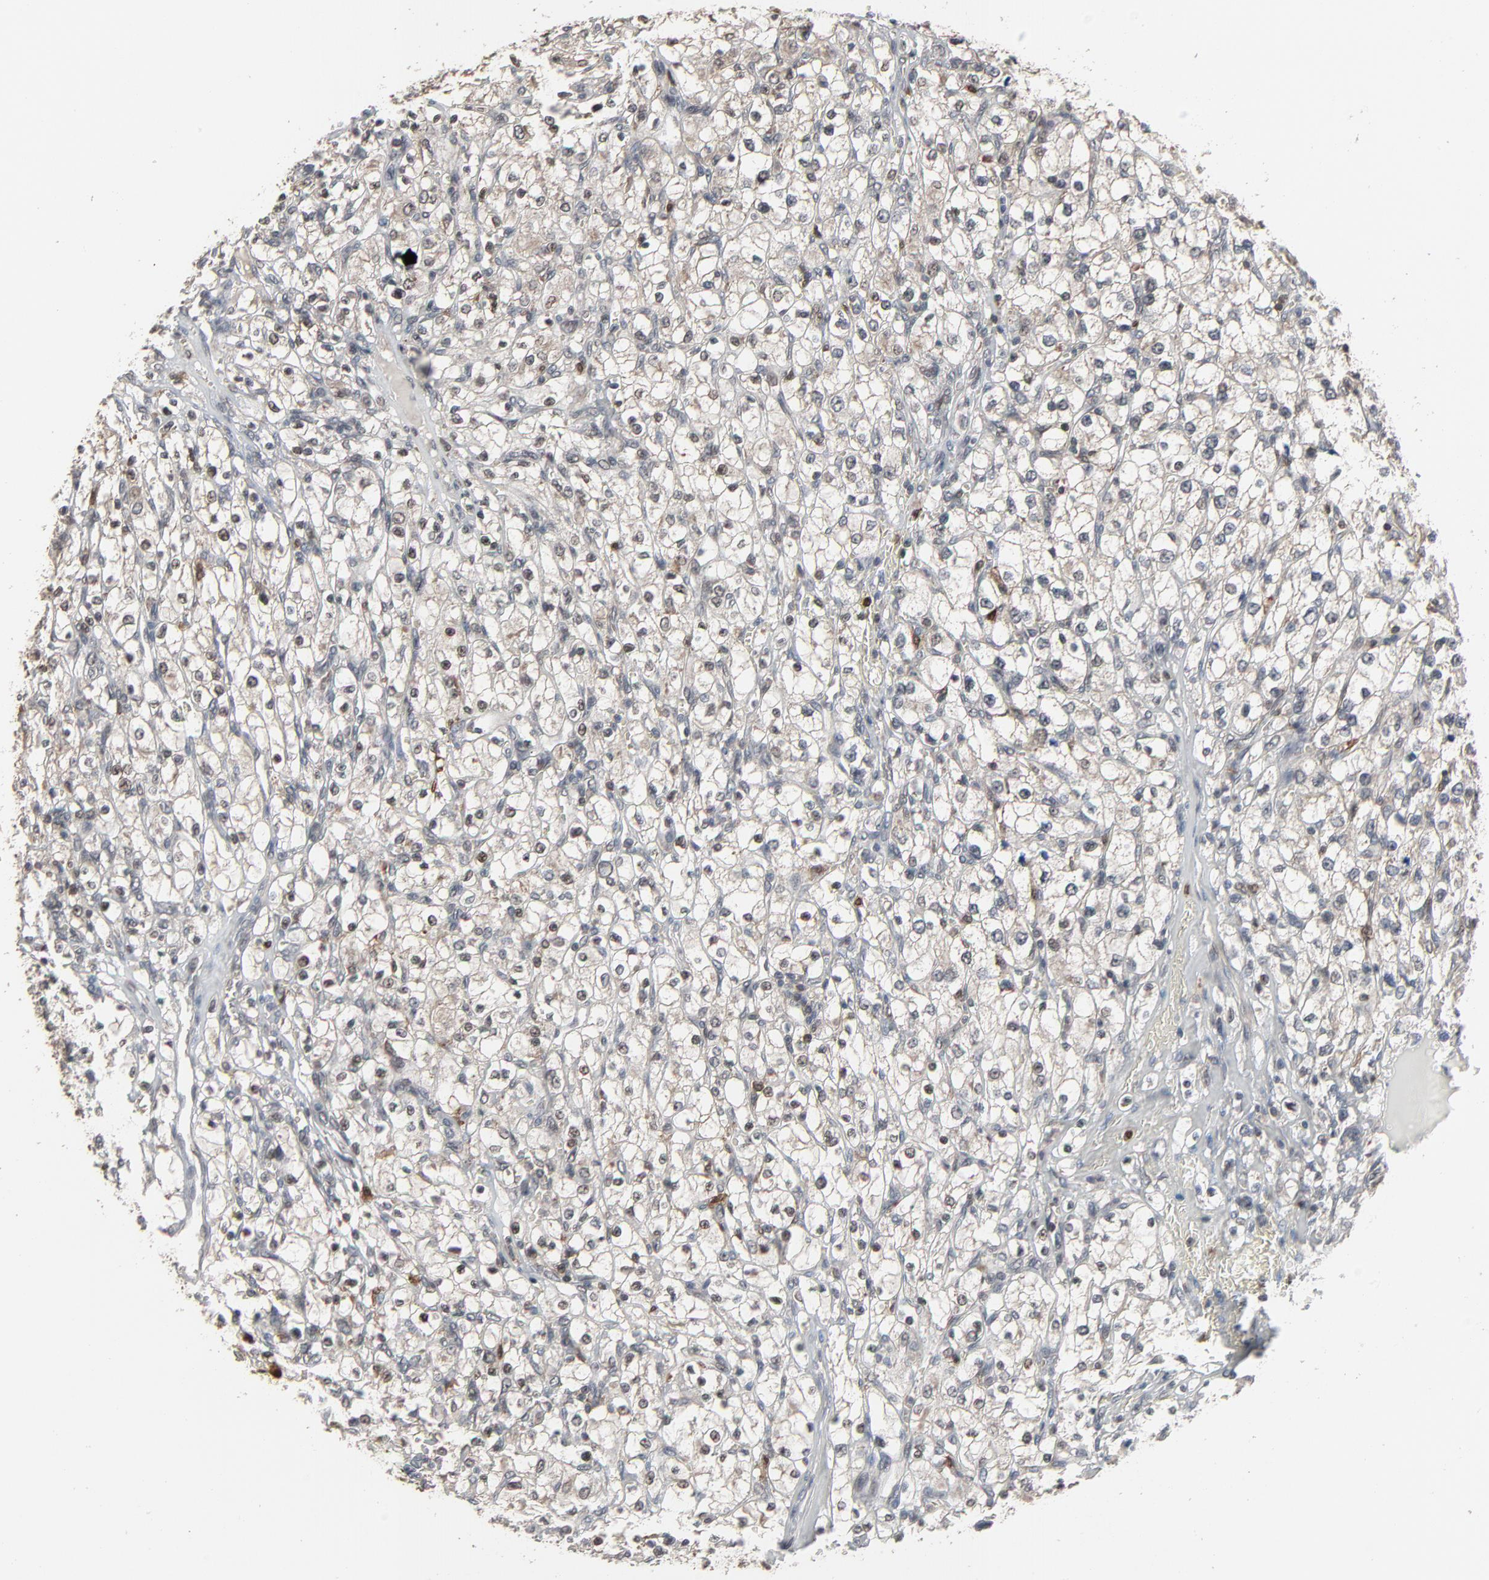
{"staining": {"intensity": "weak", "quantity": "<25%", "location": "nuclear"}, "tissue": "renal cancer", "cell_type": "Tumor cells", "image_type": "cancer", "snomed": [{"axis": "morphology", "description": "Adenocarcinoma, NOS"}, {"axis": "topography", "description": "Kidney"}], "caption": "This is an immunohistochemistry (IHC) image of human renal cancer. There is no positivity in tumor cells.", "gene": "DOCK8", "patient": {"sex": "female", "age": 62}}